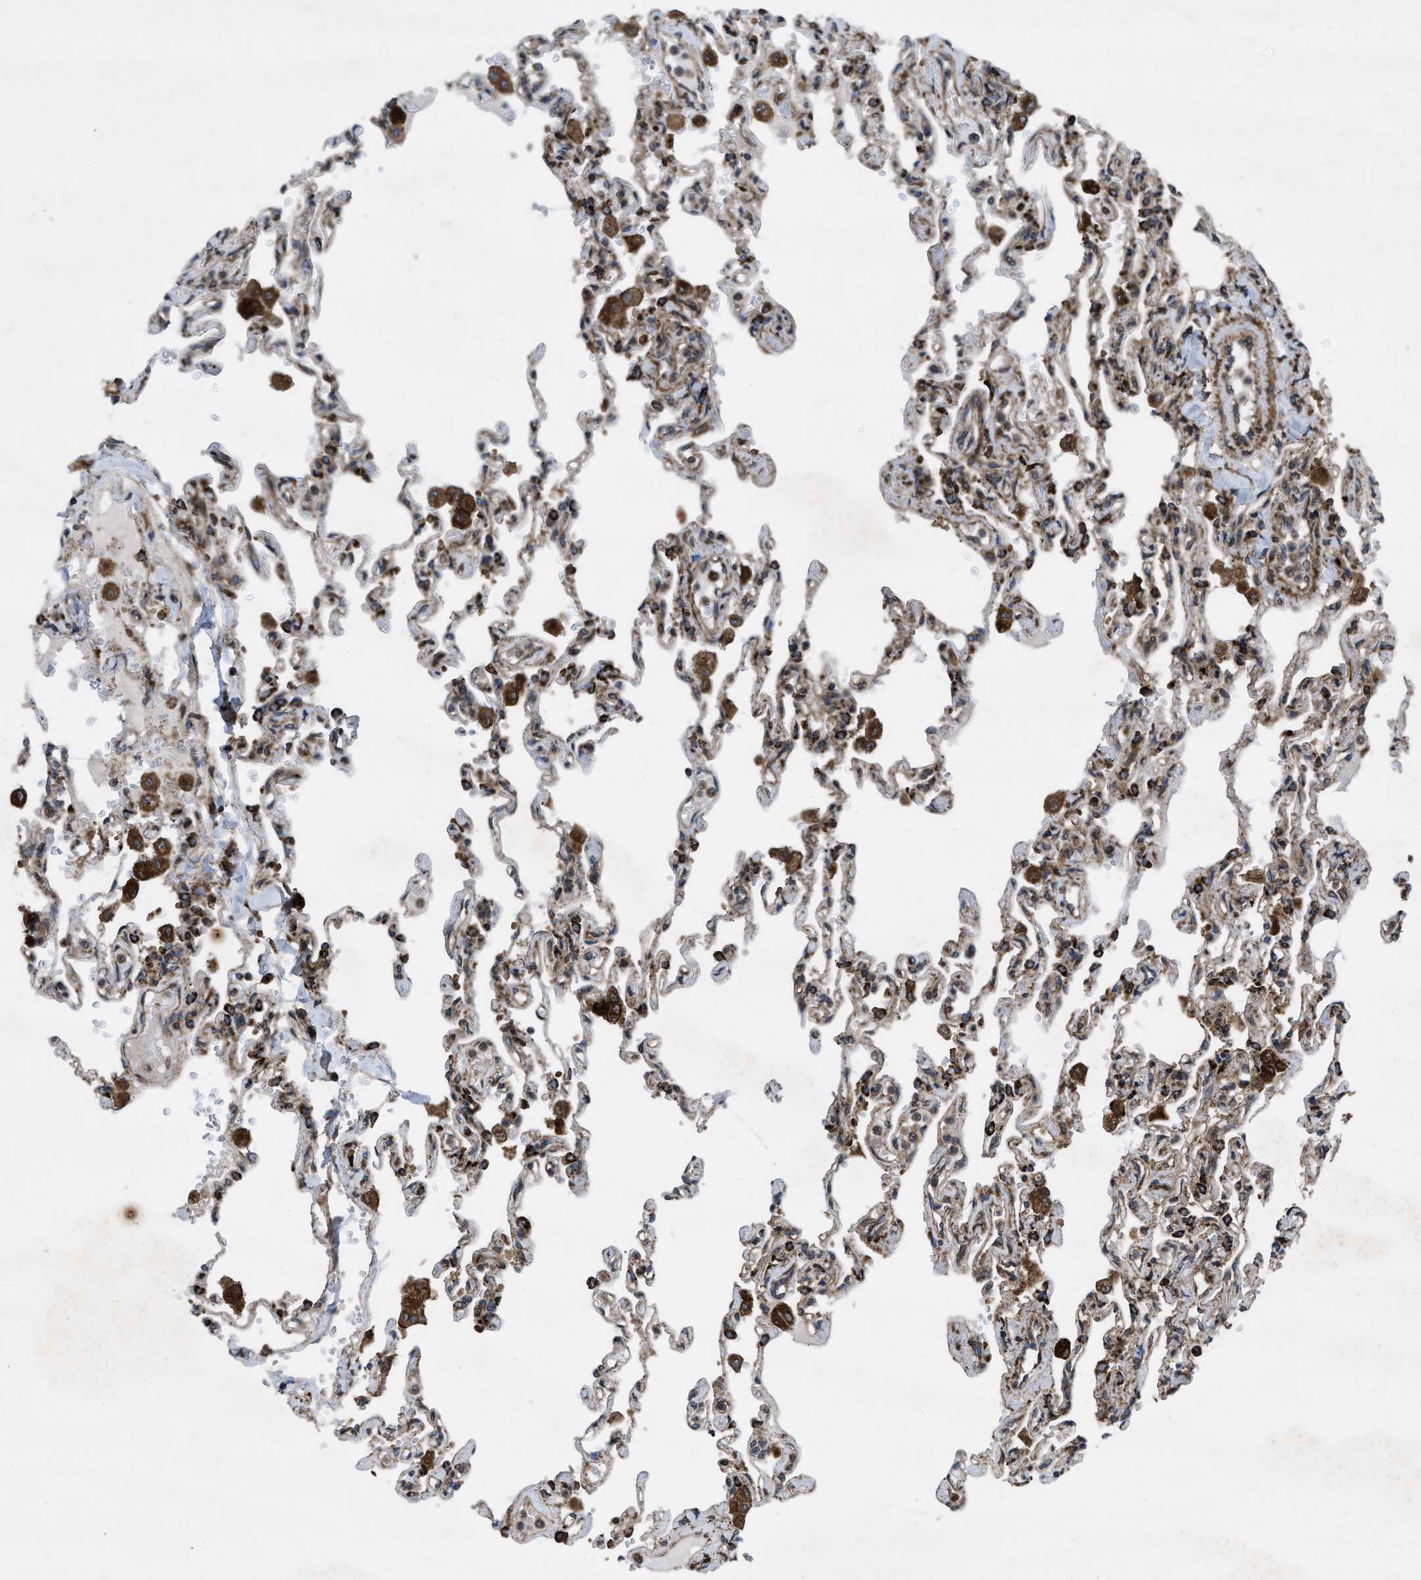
{"staining": {"intensity": "strong", "quantity": ">75%", "location": "cytoplasmic/membranous"}, "tissue": "lung", "cell_type": "Alveolar cells", "image_type": "normal", "snomed": [{"axis": "morphology", "description": "Normal tissue, NOS"}, {"axis": "topography", "description": "Lung"}], "caption": "The immunohistochemical stain highlights strong cytoplasmic/membranous staining in alveolar cells of normal lung.", "gene": "PER3", "patient": {"sex": "male", "age": 21}}